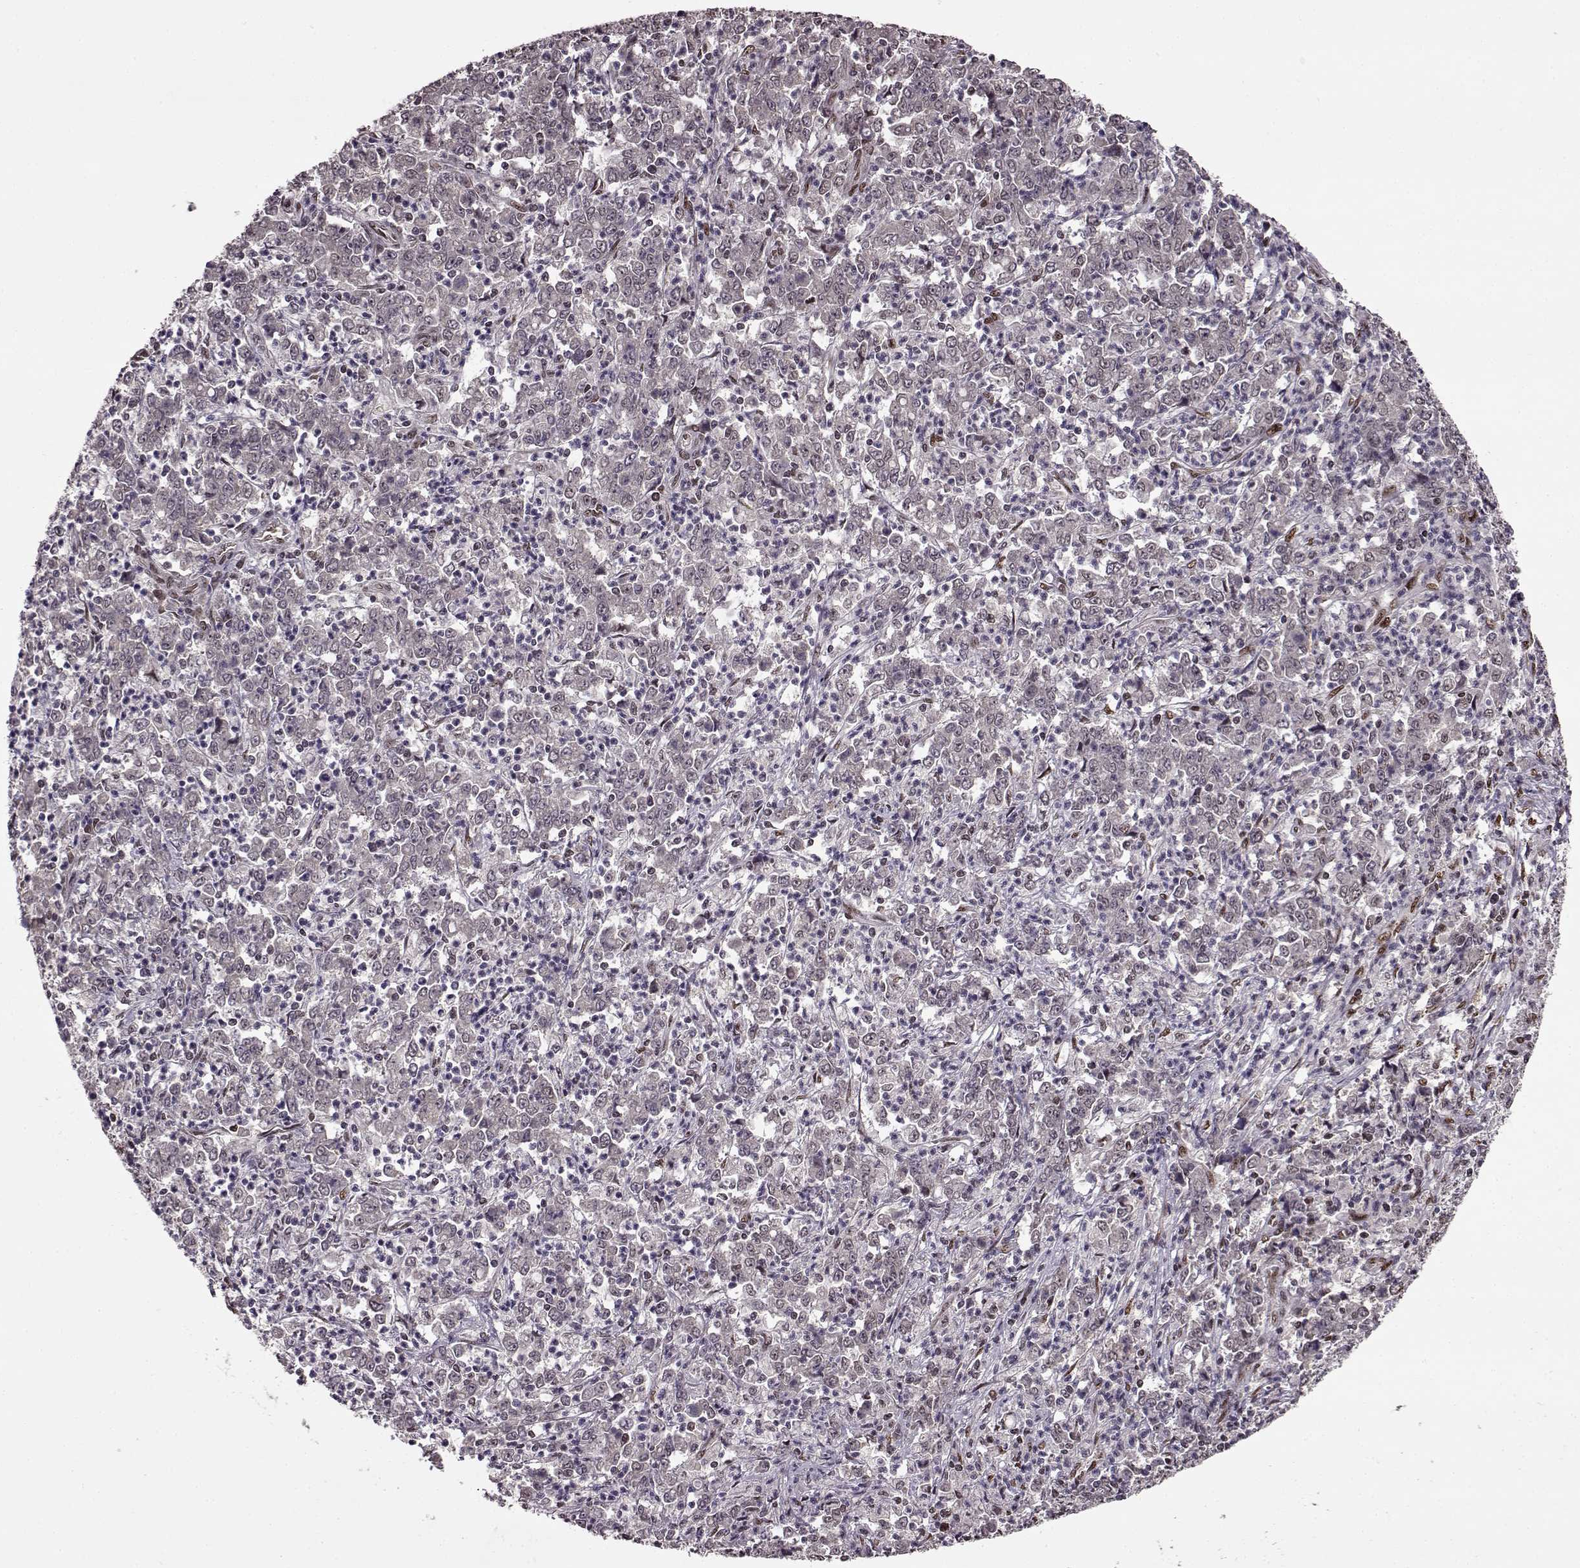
{"staining": {"intensity": "weak", "quantity": "<25%", "location": "nuclear"}, "tissue": "stomach cancer", "cell_type": "Tumor cells", "image_type": "cancer", "snomed": [{"axis": "morphology", "description": "Adenocarcinoma, NOS"}, {"axis": "topography", "description": "Stomach, lower"}], "caption": "Photomicrograph shows no protein staining in tumor cells of adenocarcinoma (stomach) tissue.", "gene": "FTO", "patient": {"sex": "female", "age": 71}}